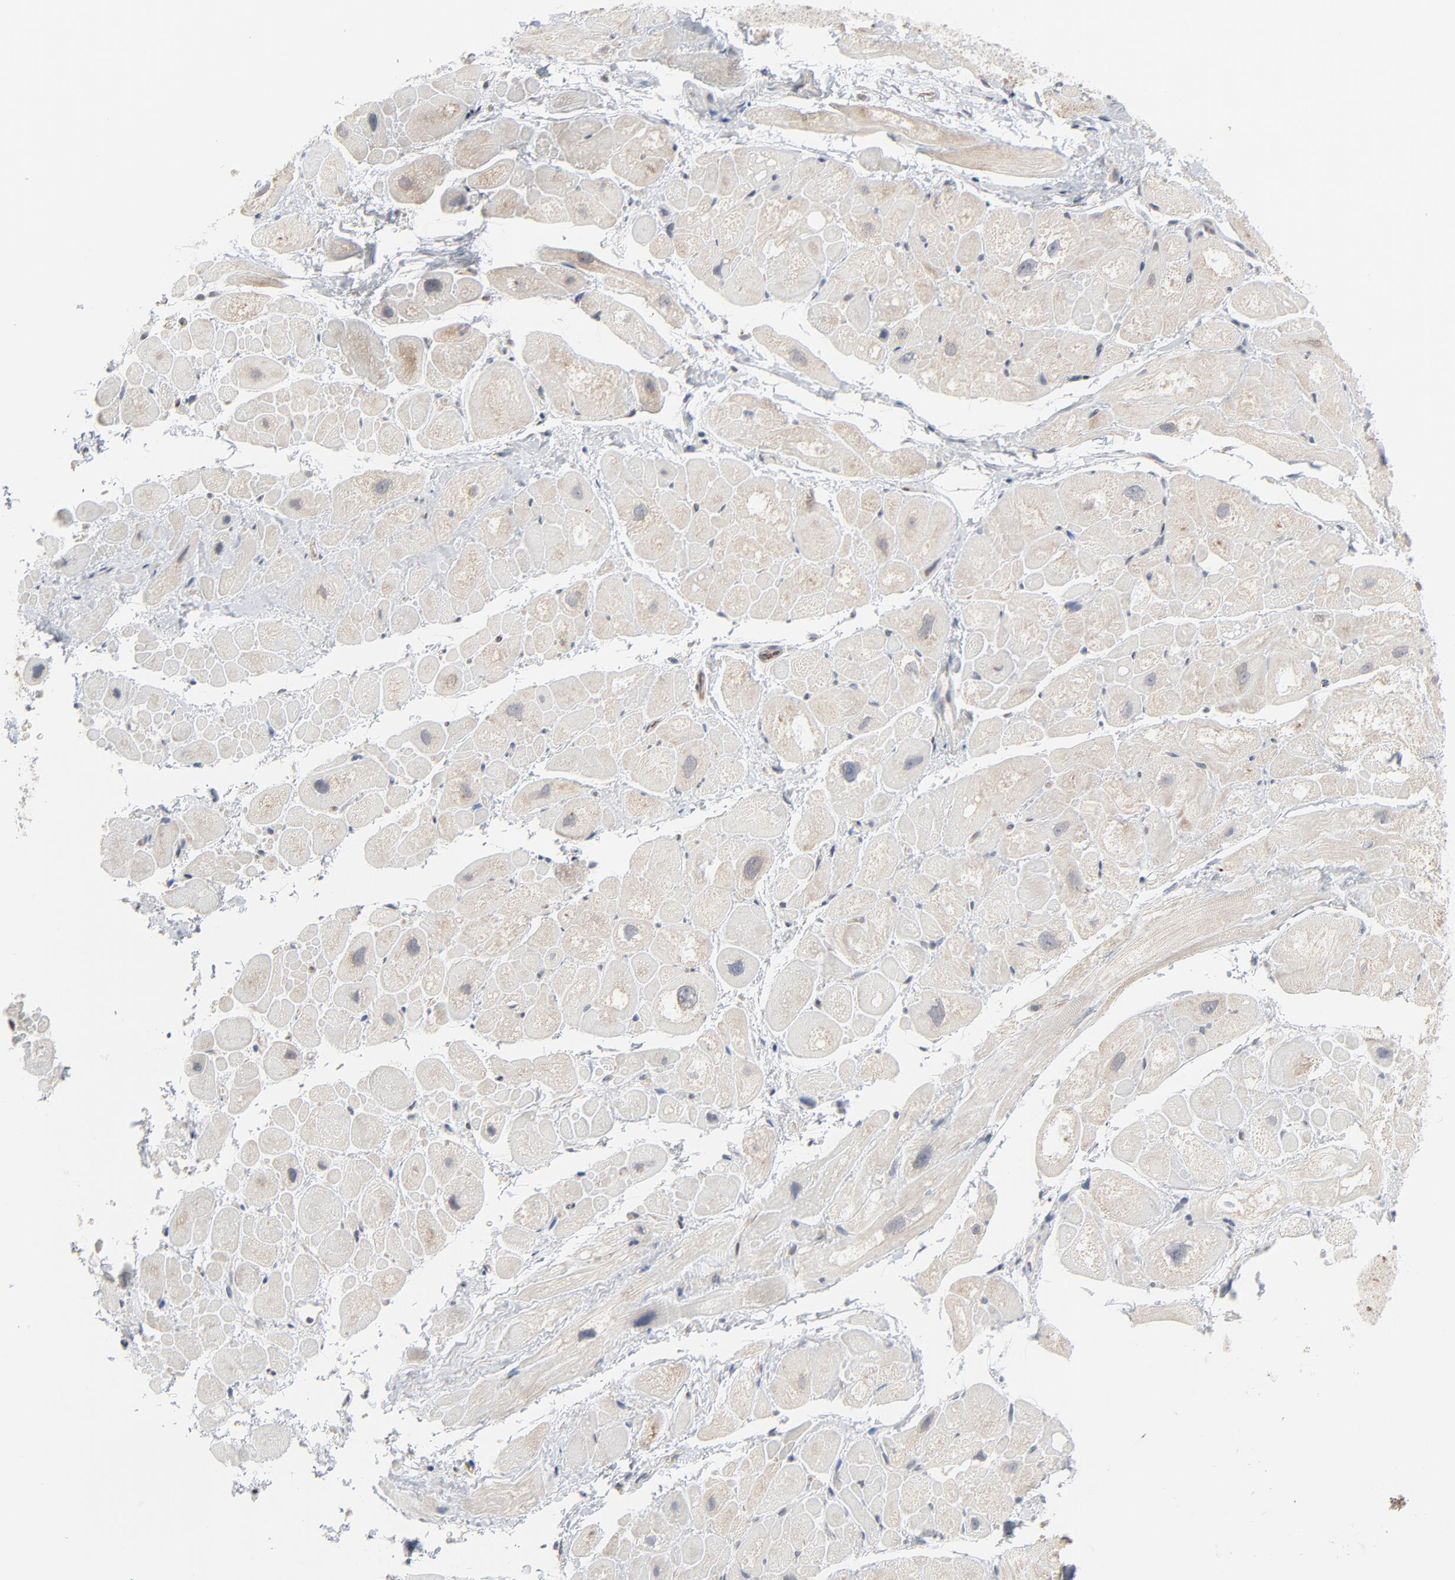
{"staining": {"intensity": "negative", "quantity": "none", "location": "none"}, "tissue": "heart muscle", "cell_type": "Cardiomyocytes", "image_type": "normal", "snomed": [{"axis": "morphology", "description": "Normal tissue, NOS"}, {"axis": "topography", "description": "Heart"}], "caption": "Photomicrograph shows no significant protein staining in cardiomyocytes of normal heart muscle.", "gene": "ITPR3", "patient": {"sex": "male", "age": 49}}